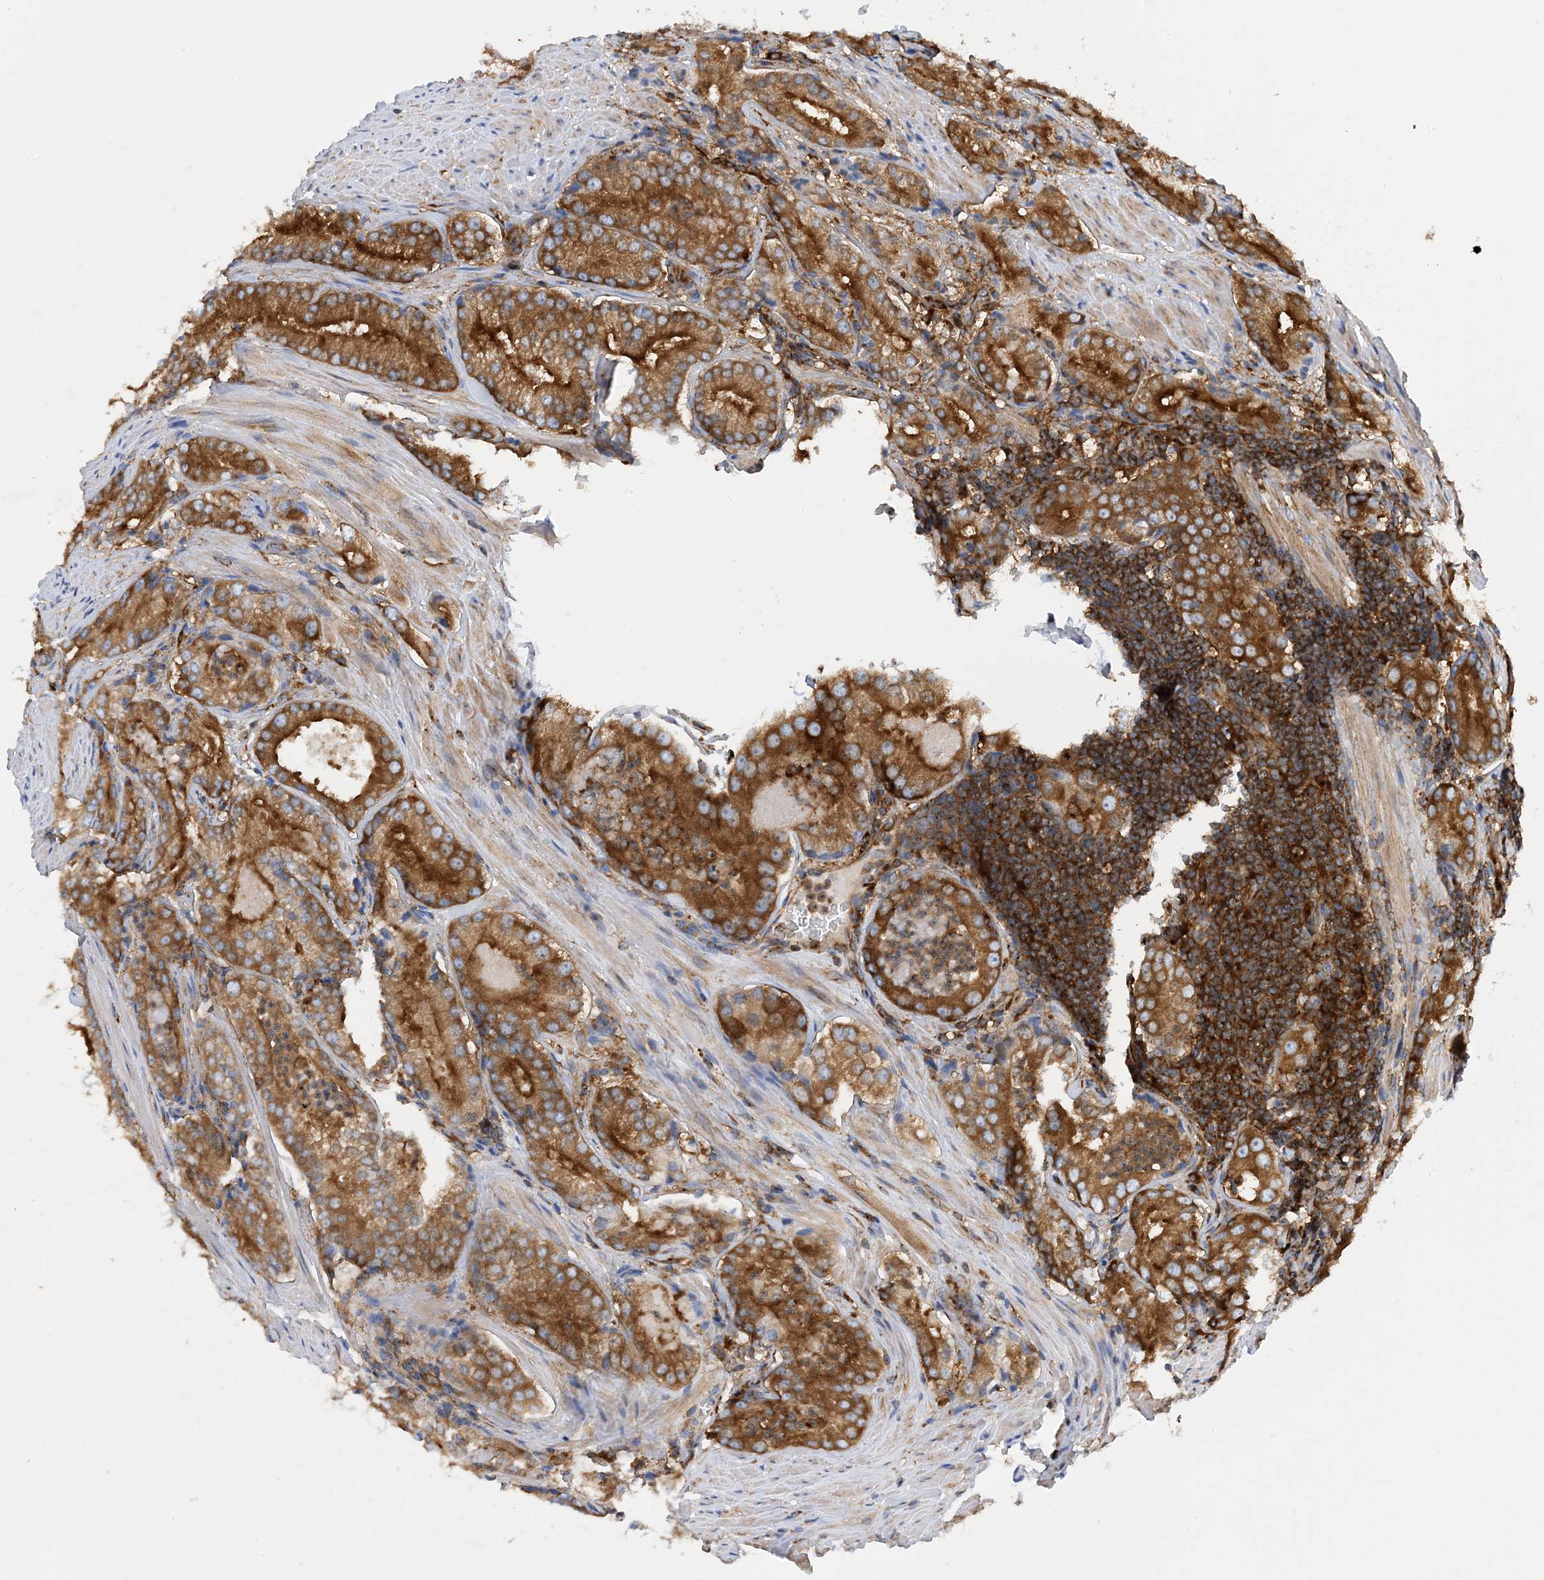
{"staining": {"intensity": "moderate", "quantity": ">75%", "location": "cytoplasmic/membranous"}, "tissue": "prostate cancer", "cell_type": "Tumor cells", "image_type": "cancer", "snomed": [{"axis": "morphology", "description": "Adenocarcinoma, Low grade"}, {"axis": "topography", "description": "Prostate"}], "caption": "Immunohistochemistry (IHC) histopathology image of neoplastic tissue: prostate low-grade adenocarcinoma stained using immunohistochemistry displays medium levels of moderate protein expression localized specifically in the cytoplasmic/membranous of tumor cells, appearing as a cytoplasmic/membranous brown color.", "gene": "DYNC1LI1", "patient": {"sex": "male", "age": 54}}